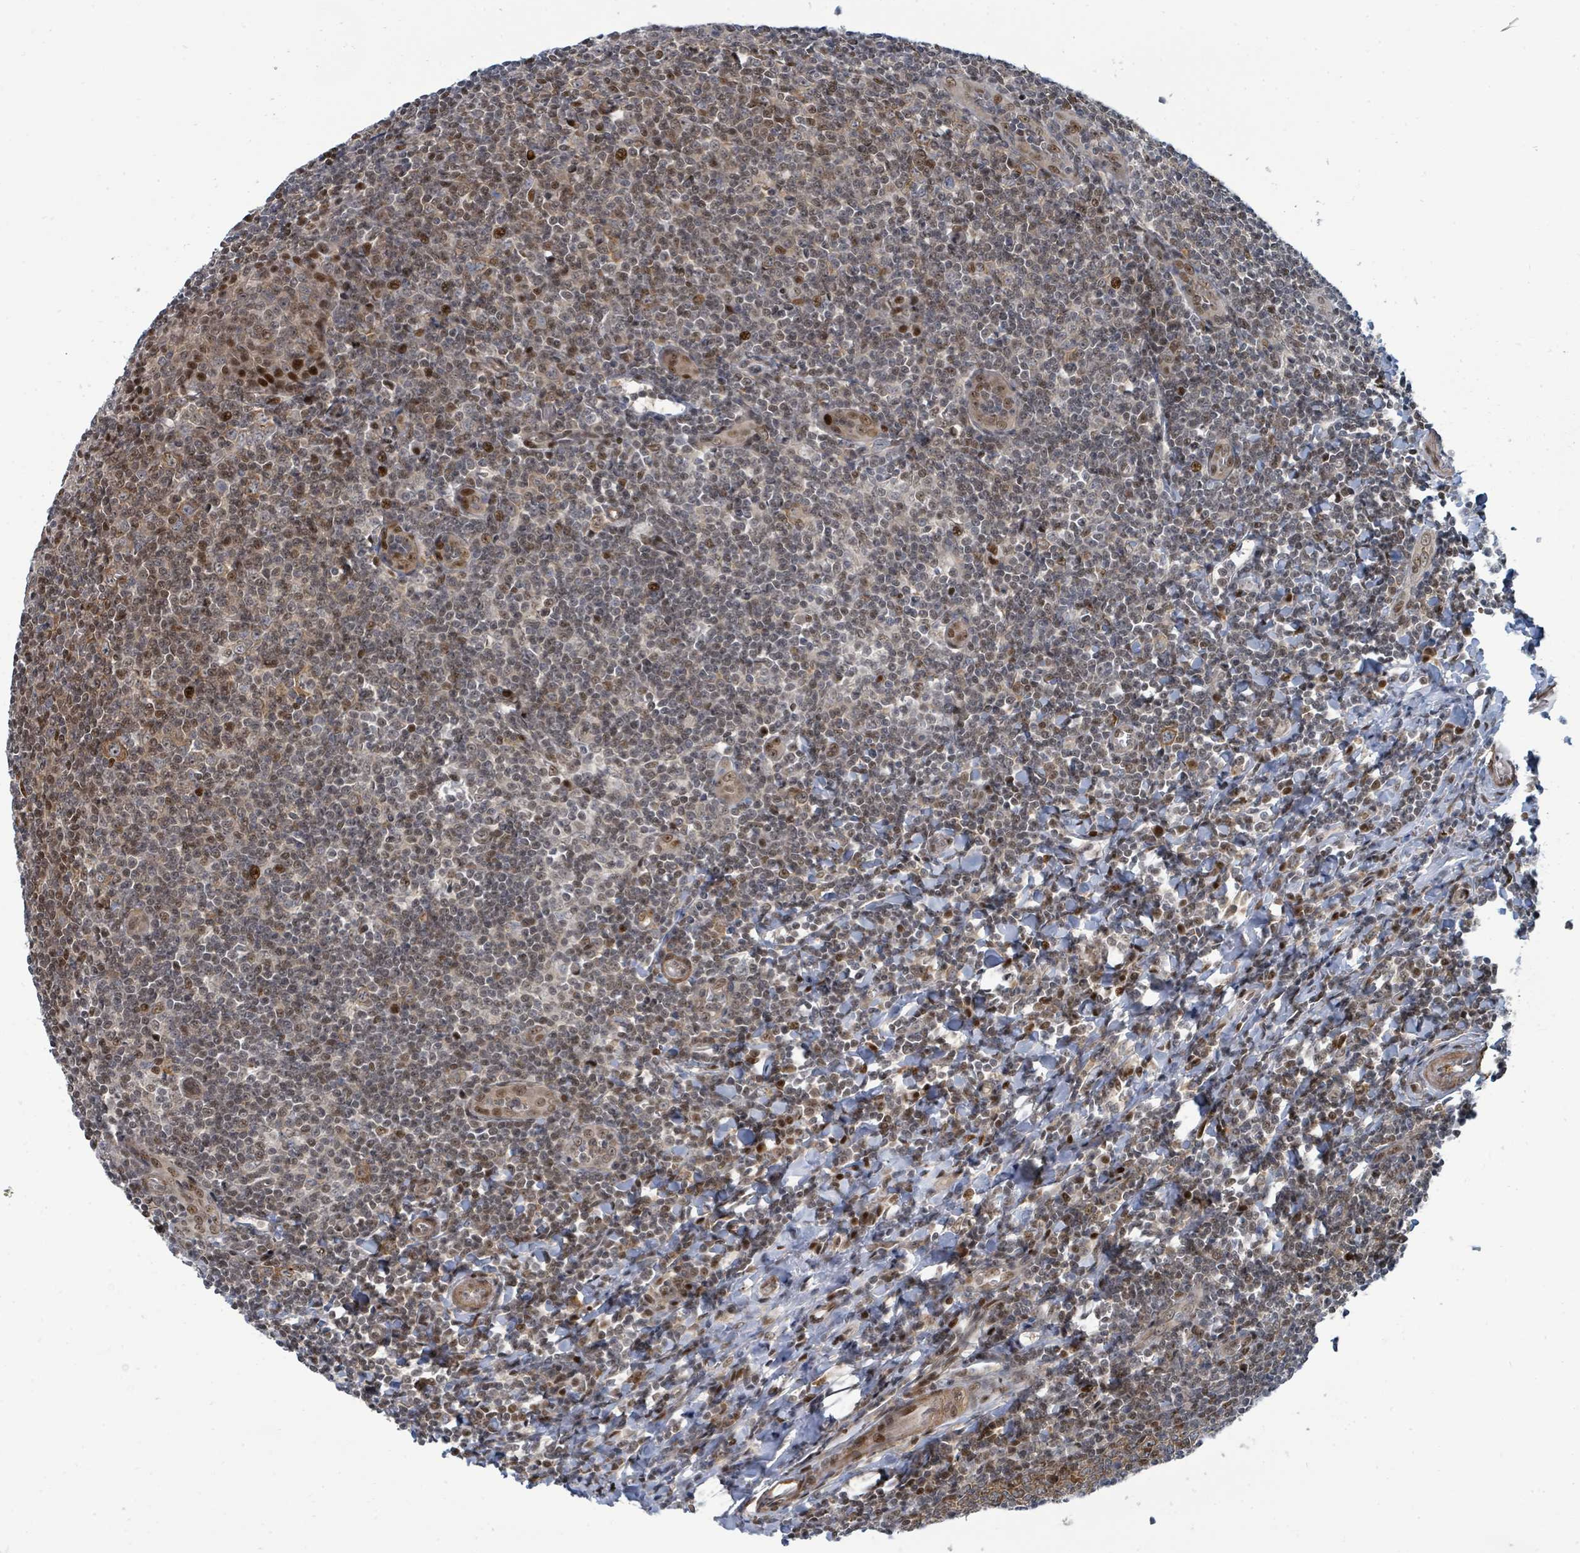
{"staining": {"intensity": "moderate", "quantity": ">75%", "location": "cytoplasmic/membranous,nuclear"}, "tissue": "tonsil", "cell_type": "Germinal center cells", "image_type": "normal", "snomed": [{"axis": "morphology", "description": "Normal tissue, NOS"}, {"axis": "topography", "description": "Tonsil"}], "caption": "The photomicrograph shows staining of normal tonsil, revealing moderate cytoplasmic/membranous,nuclear protein staining (brown color) within germinal center cells.", "gene": "TRDMT1", "patient": {"sex": "male", "age": 27}}